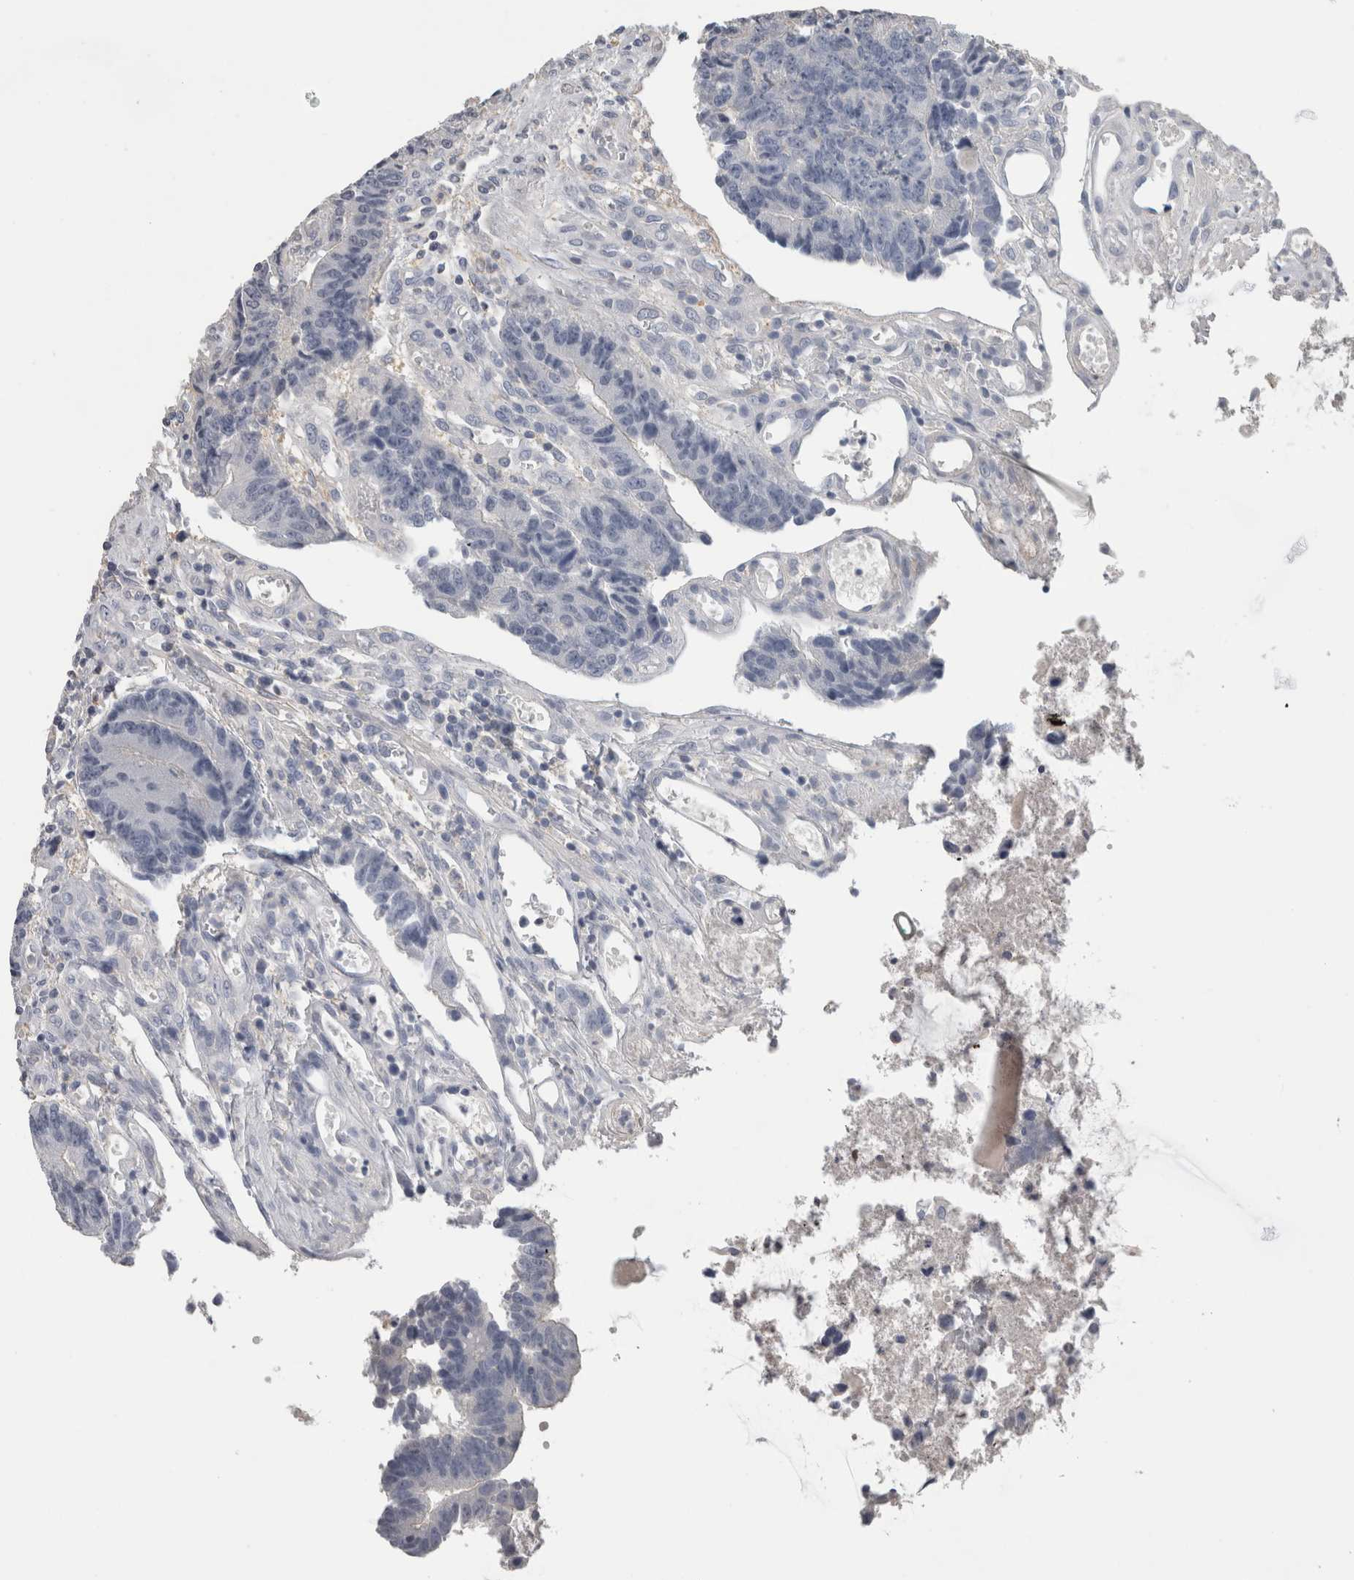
{"staining": {"intensity": "negative", "quantity": "none", "location": "none"}, "tissue": "colorectal cancer", "cell_type": "Tumor cells", "image_type": "cancer", "snomed": [{"axis": "morphology", "description": "Adenocarcinoma, NOS"}, {"axis": "topography", "description": "Rectum"}], "caption": "Micrograph shows no significant protein positivity in tumor cells of colorectal cancer.", "gene": "SCRN1", "patient": {"sex": "male", "age": 84}}